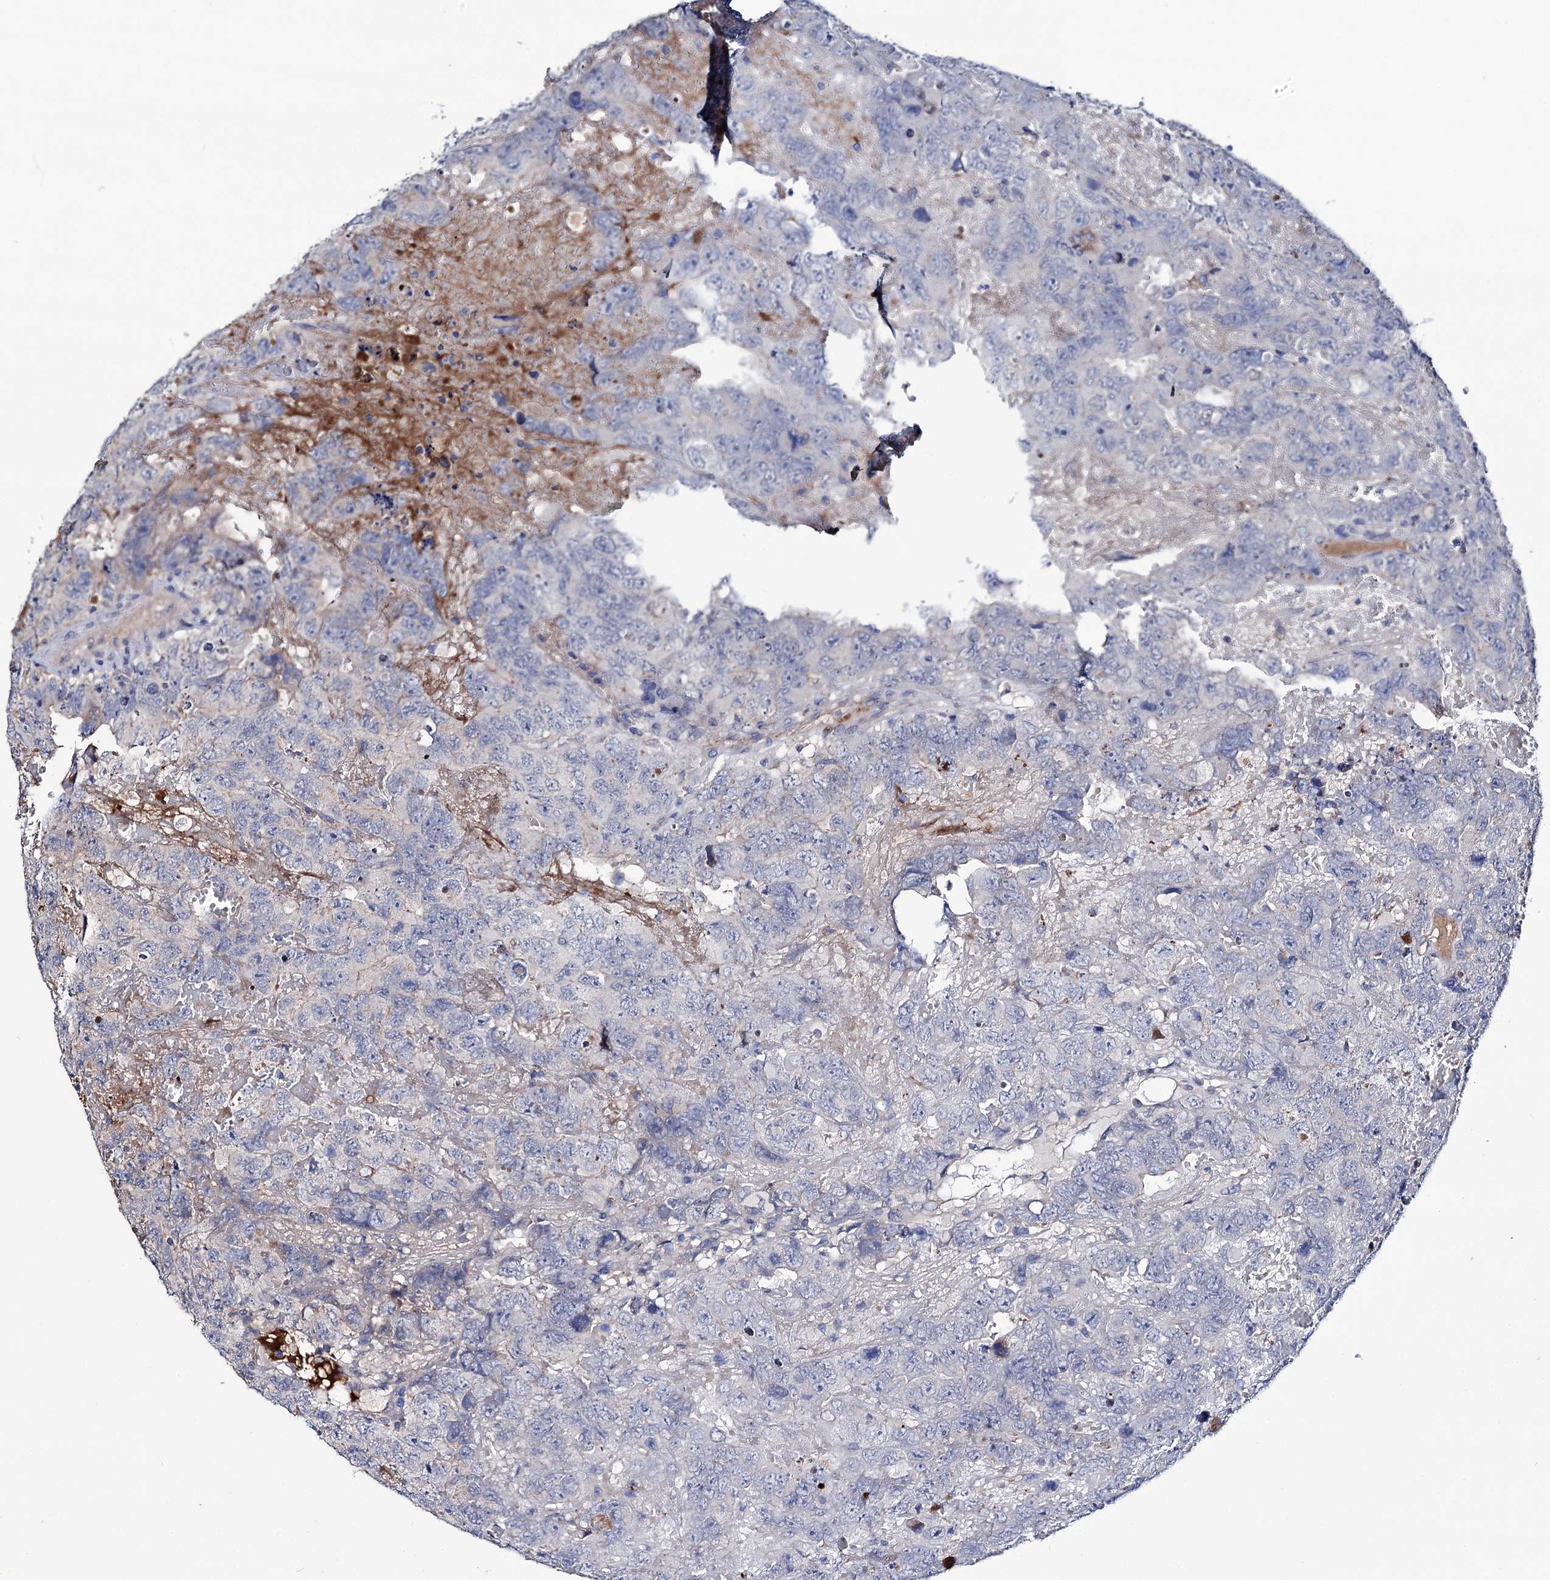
{"staining": {"intensity": "negative", "quantity": "none", "location": "none"}, "tissue": "testis cancer", "cell_type": "Tumor cells", "image_type": "cancer", "snomed": [{"axis": "morphology", "description": "Carcinoma, Embryonal, NOS"}, {"axis": "topography", "description": "Testis"}], "caption": "Immunohistochemistry image of neoplastic tissue: human embryonal carcinoma (testis) stained with DAB (3,3'-diaminobenzidine) exhibits no significant protein staining in tumor cells.", "gene": "PPP1R32", "patient": {"sex": "male", "age": 45}}